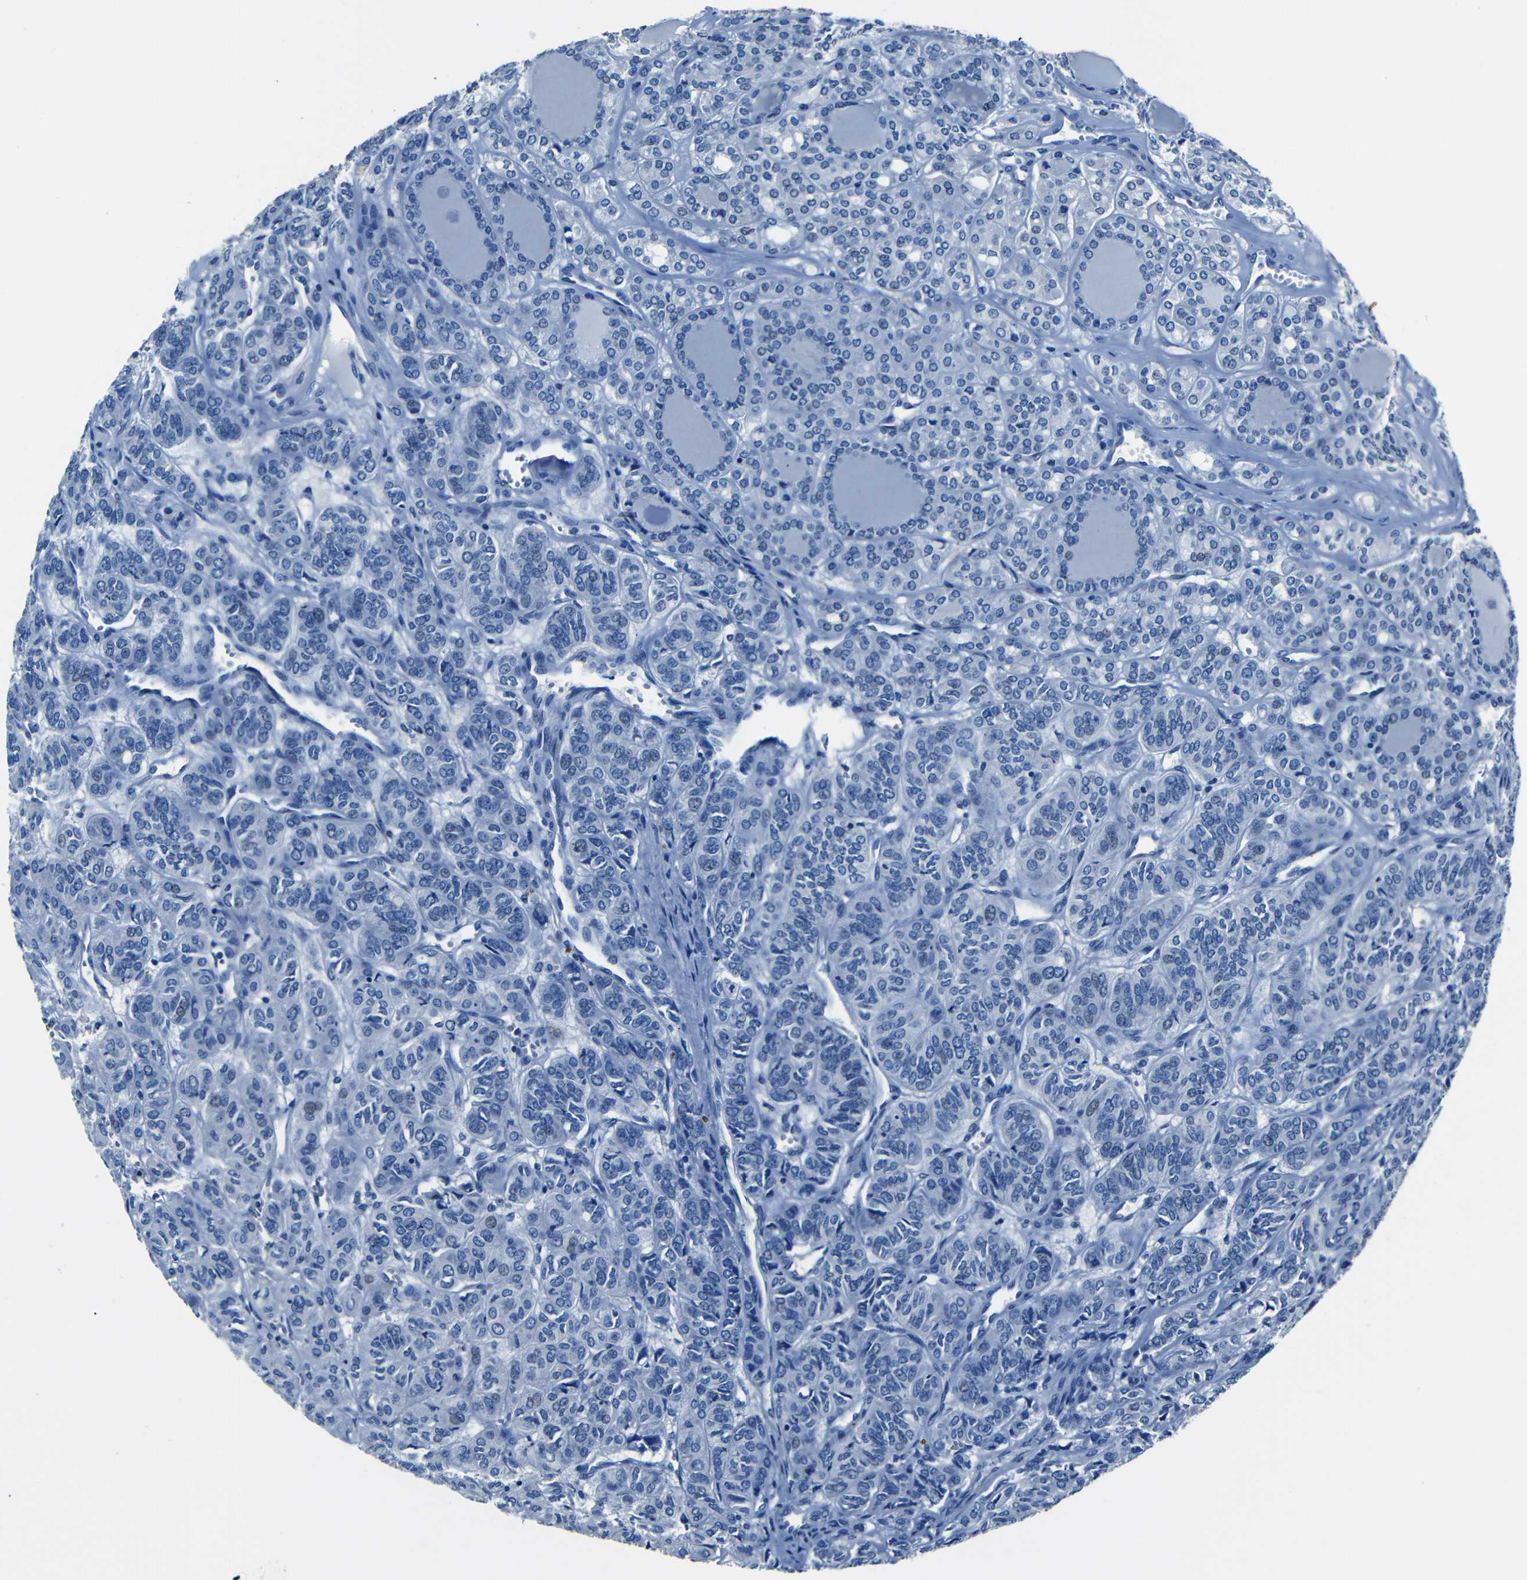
{"staining": {"intensity": "negative", "quantity": "none", "location": "none"}, "tissue": "thyroid cancer", "cell_type": "Tumor cells", "image_type": "cancer", "snomed": [{"axis": "morphology", "description": "Follicular adenoma carcinoma, NOS"}, {"axis": "topography", "description": "Thyroid gland"}], "caption": "Tumor cells show no significant positivity in thyroid follicular adenoma carcinoma.", "gene": "NCMAP", "patient": {"sex": "female", "age": 71}}